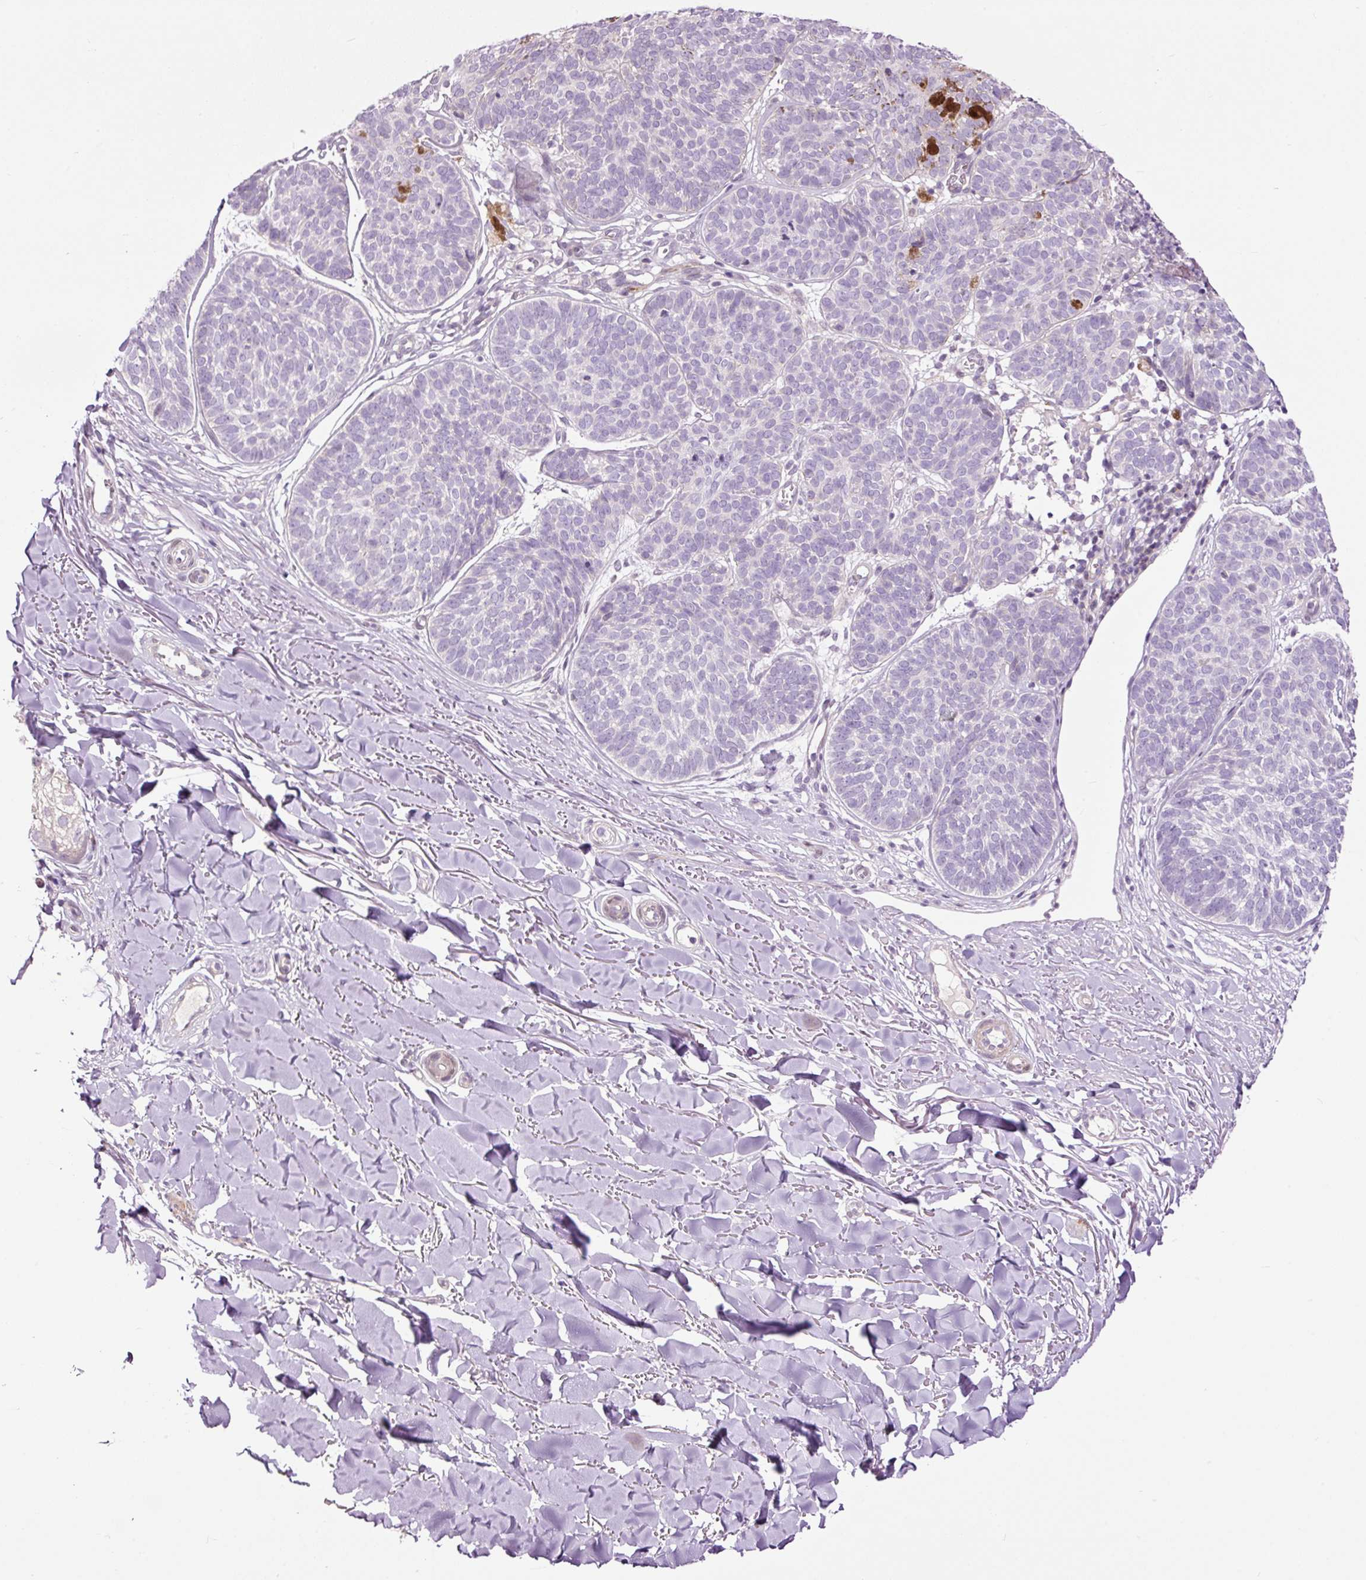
{"staining": {"intensity": "negative", "quantity": "none", "location": "none"}, "tissue": "skin cancer", "cell_type": "Tumor cells", "image_type": "cancer", "snomed": [{"axis": "morphology", "description": "Basal cell carcinoma"}, {"axis": "topography", "description": "Skin"}, {"axis": "topography", "description": "Skin of neck"}, {"axis": "topography", "description": "Skin of shoulder"}, {"axis": "topography", "description": "Skin of back"}], "caption": "Immunohistochemistry (IHC) image of human skin basal cell carcinoma stained for a protein (brown), which displays no staining in tumor cells.", "gene": "FCRL4", "patient": {"sex": "male", "age": 80}}